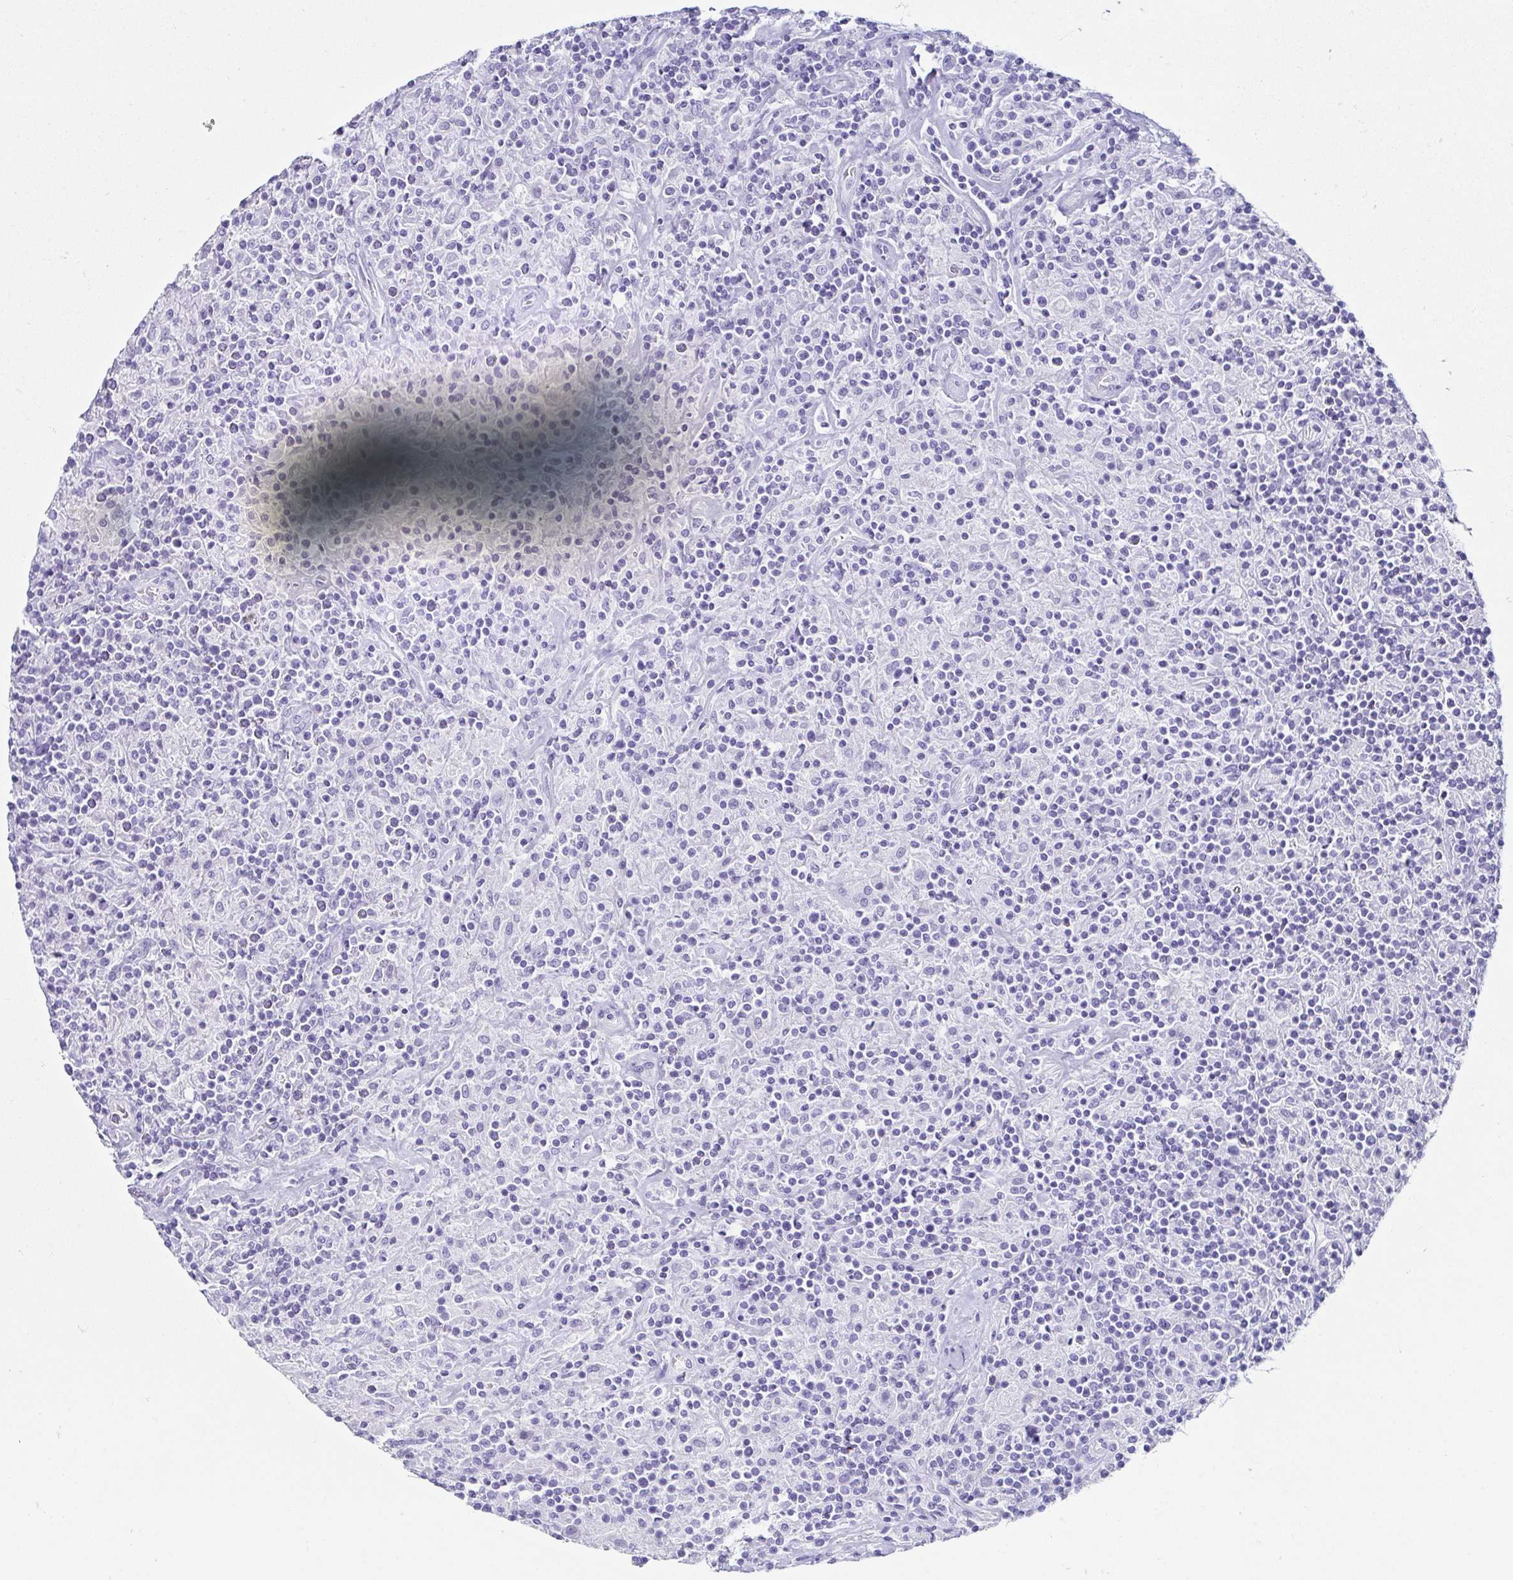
{"staining": {"intensity": "negative", "quantity": "none", "location": "none"}, "tissue": "lymphoma", "cell_type": "Tumor cells", "image_type": "cancer", "snomed": [{"axis": "morphology", "description": "Hodgkin's disease, NOS"}, {"axis": "topography", "description": "Lymph node"}], "caption": "The photomicrograph shows no significant positivity in tumor cells of Hodgkin's disease.", "gene": "CD164L2", "patient": {"sex": "male", "age": 70}}